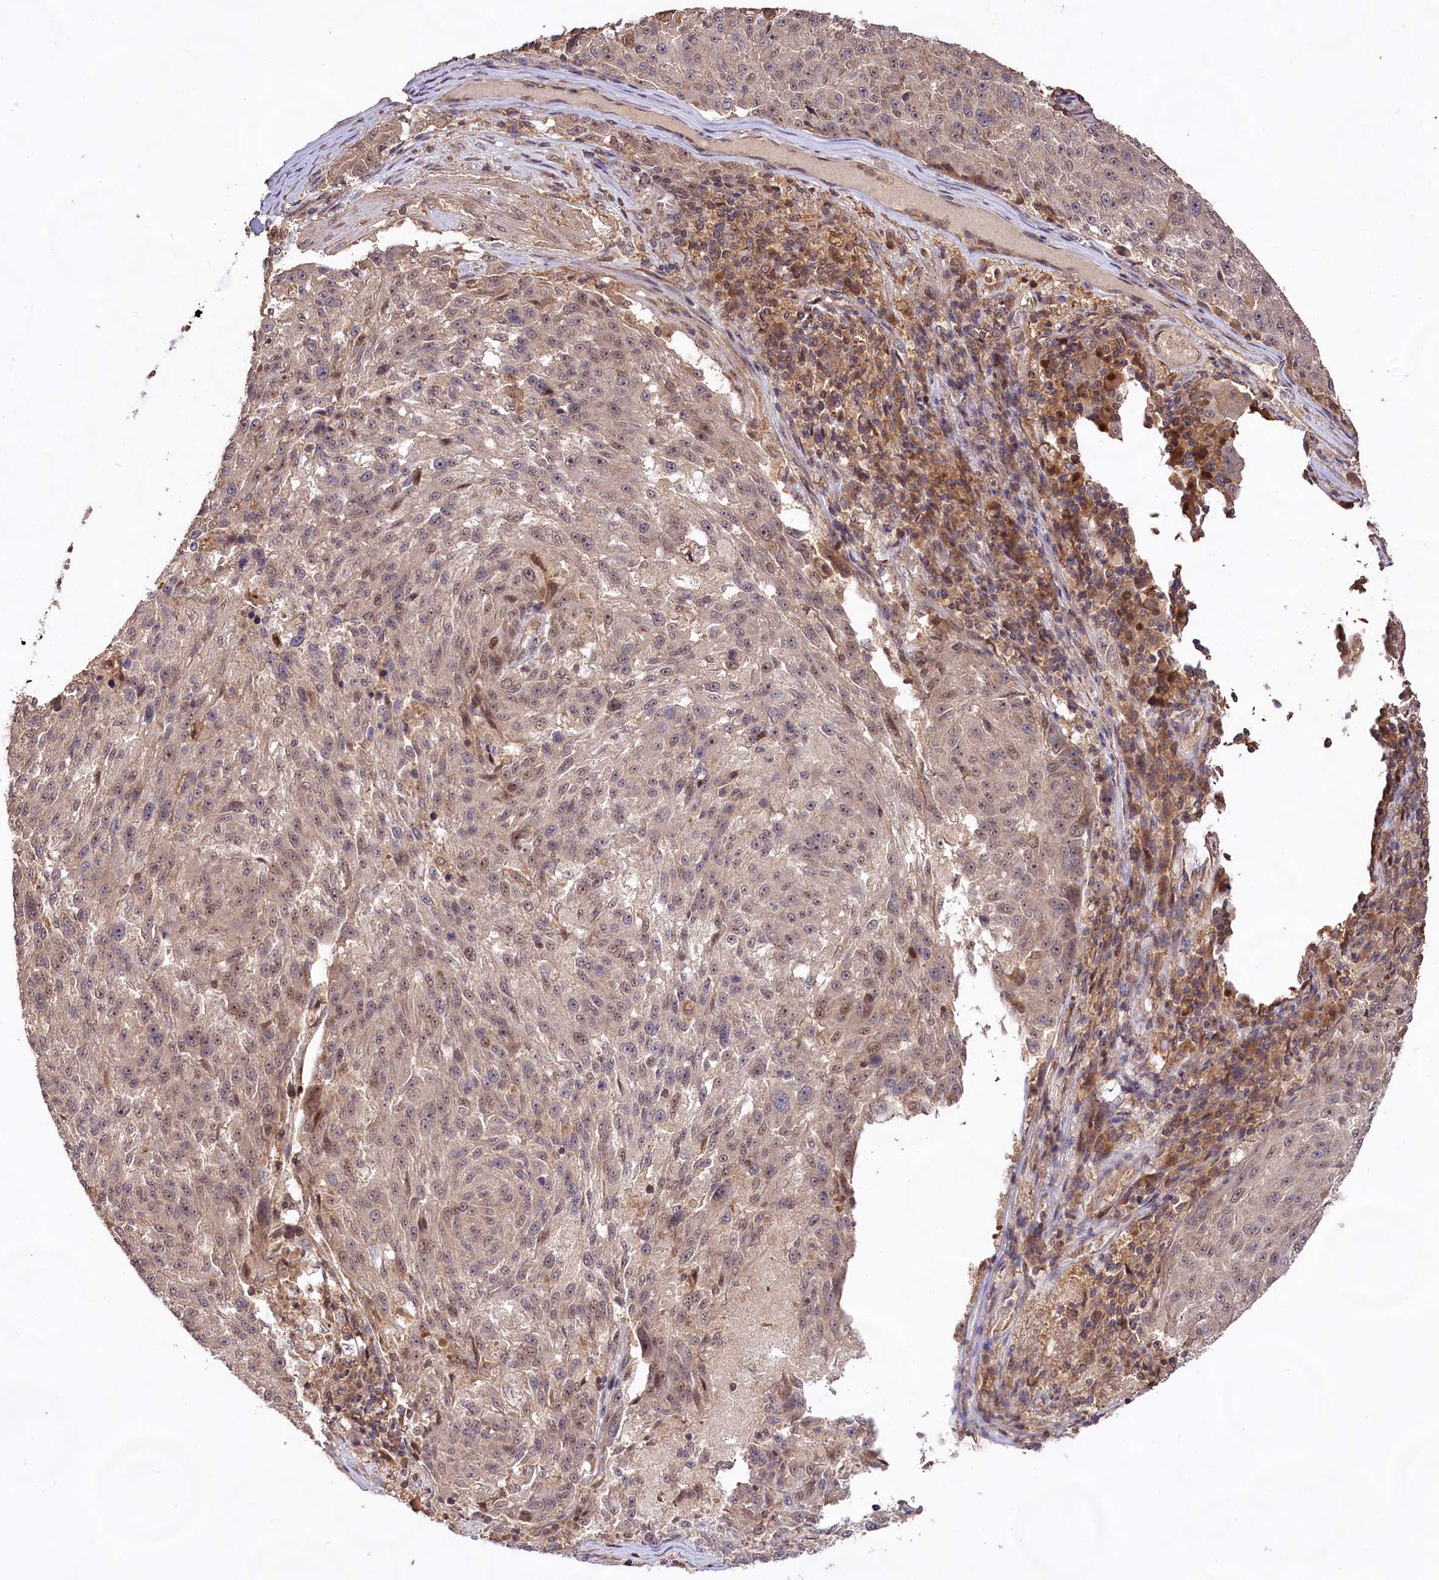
{"staining": {"intensity": "weak", "quantity": ">75%", "location": "nuclear"}, "tissue": "melanoma", "cell_type": "Tumor cells", "image_type": "cancer", "snomed": [{"axis": "morphology", "description": "Malignant melanoma, NOS"}, {"axis": "topography", "description": "Skin"}], "caption": "Protein staining of malignant melanoma tissue exhibits weak nuclear expression in about >75% of tumor cells. (IHC, brightfield microscopy, high magnification).", "gene": "RRP8", "patient": {"sex": "male", "age": 53}}